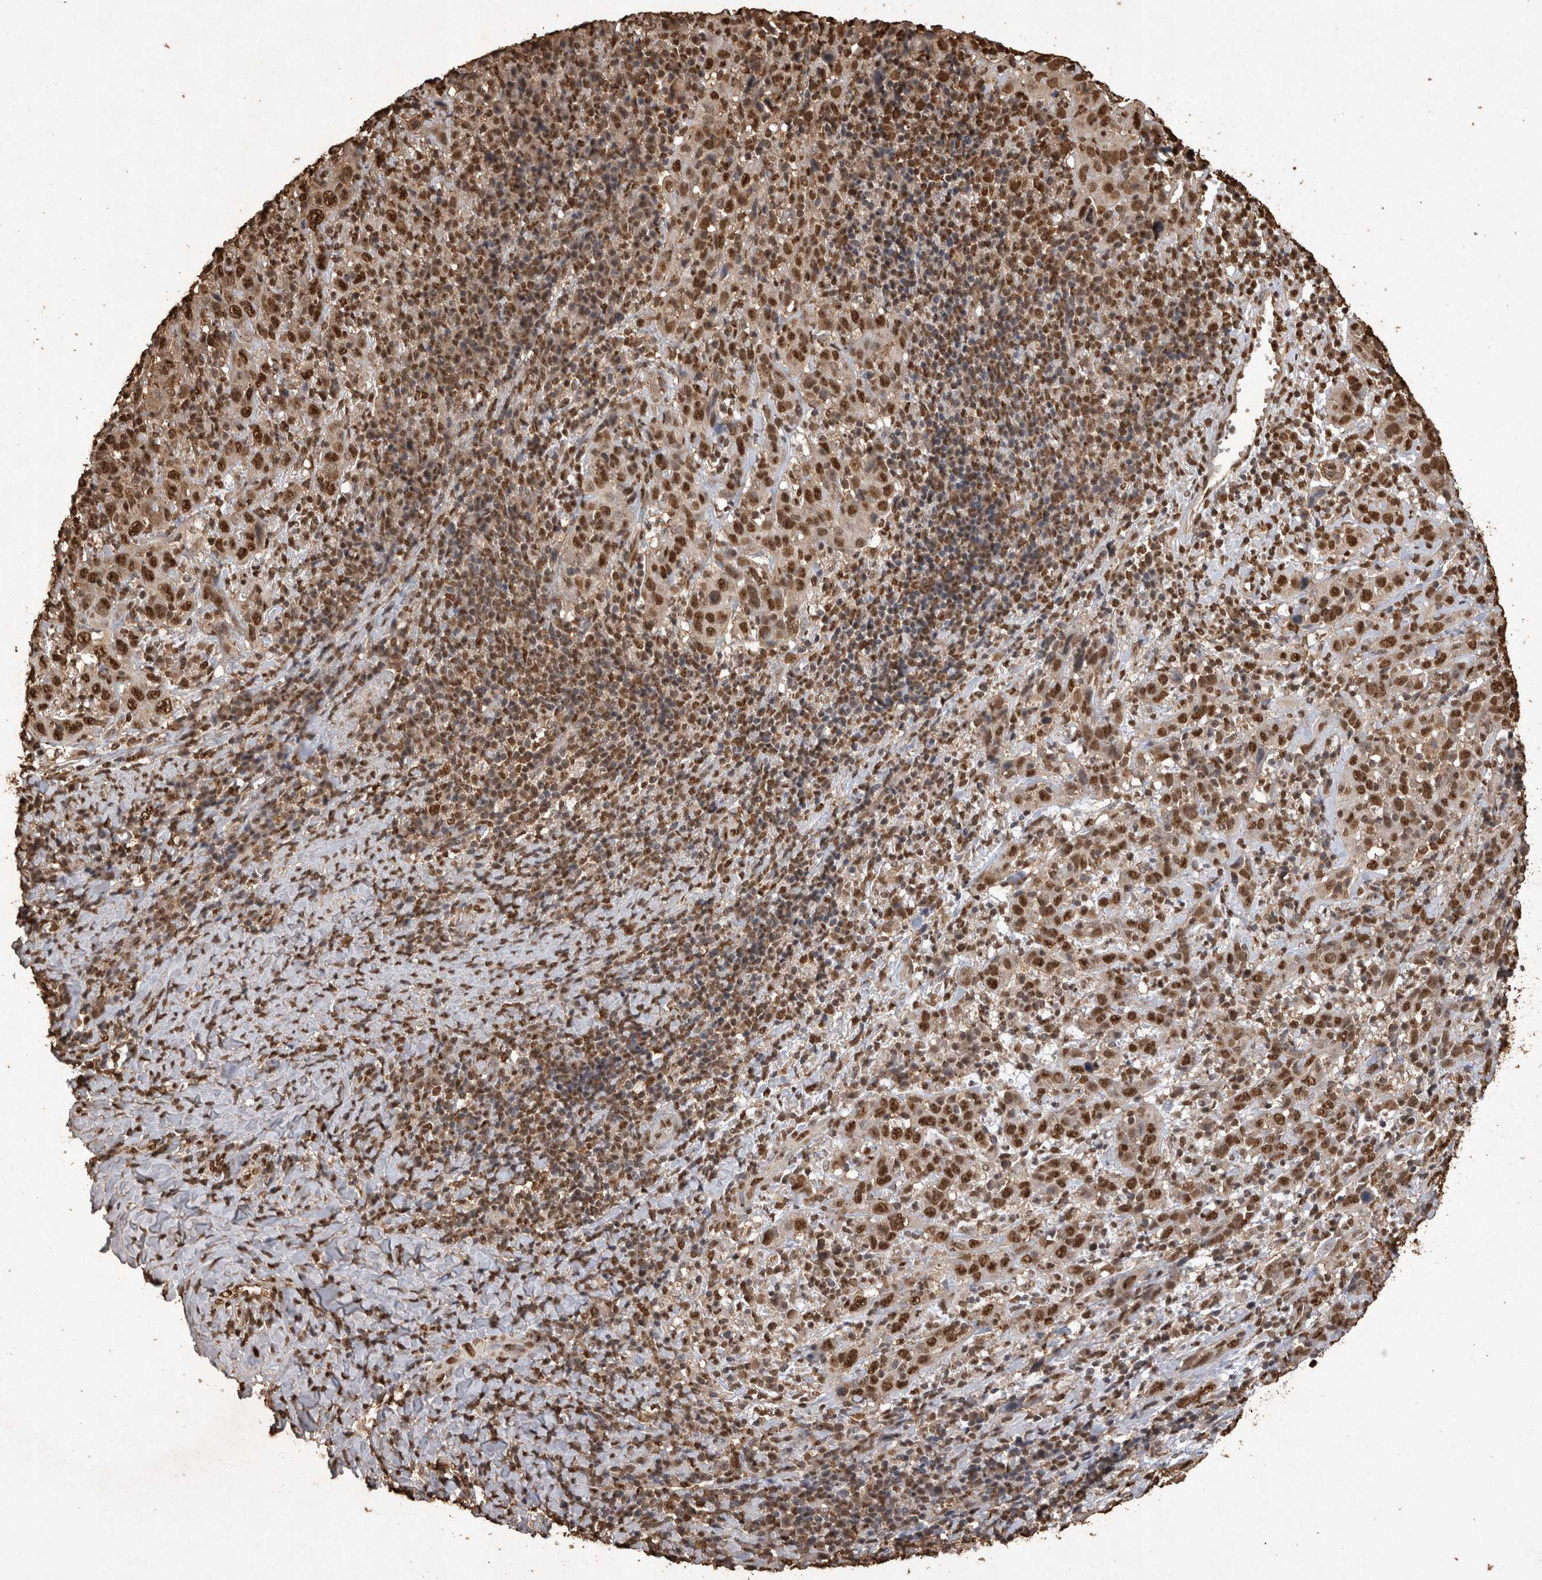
{"staining": {"intensity": "strong", "quantity": ">75%", "location": "nuclear"}, "tissue": "cervical cancer", "cell_type": "Tumor cells", "image_type": "cancer", "snomed": [{"axis": "morphology", "description": "Squamous cell carcinoma, NOS"}, {"axis": "topography", "description": "Cervix"}], "caption": "Brown immunohistochemical staining in squamous cell carcinoma (cervical) displays strong nuclear positivity in about >75% of tumor cells.", "gene": "OAS2", "patient": {"sex": "female", "age": 46}}